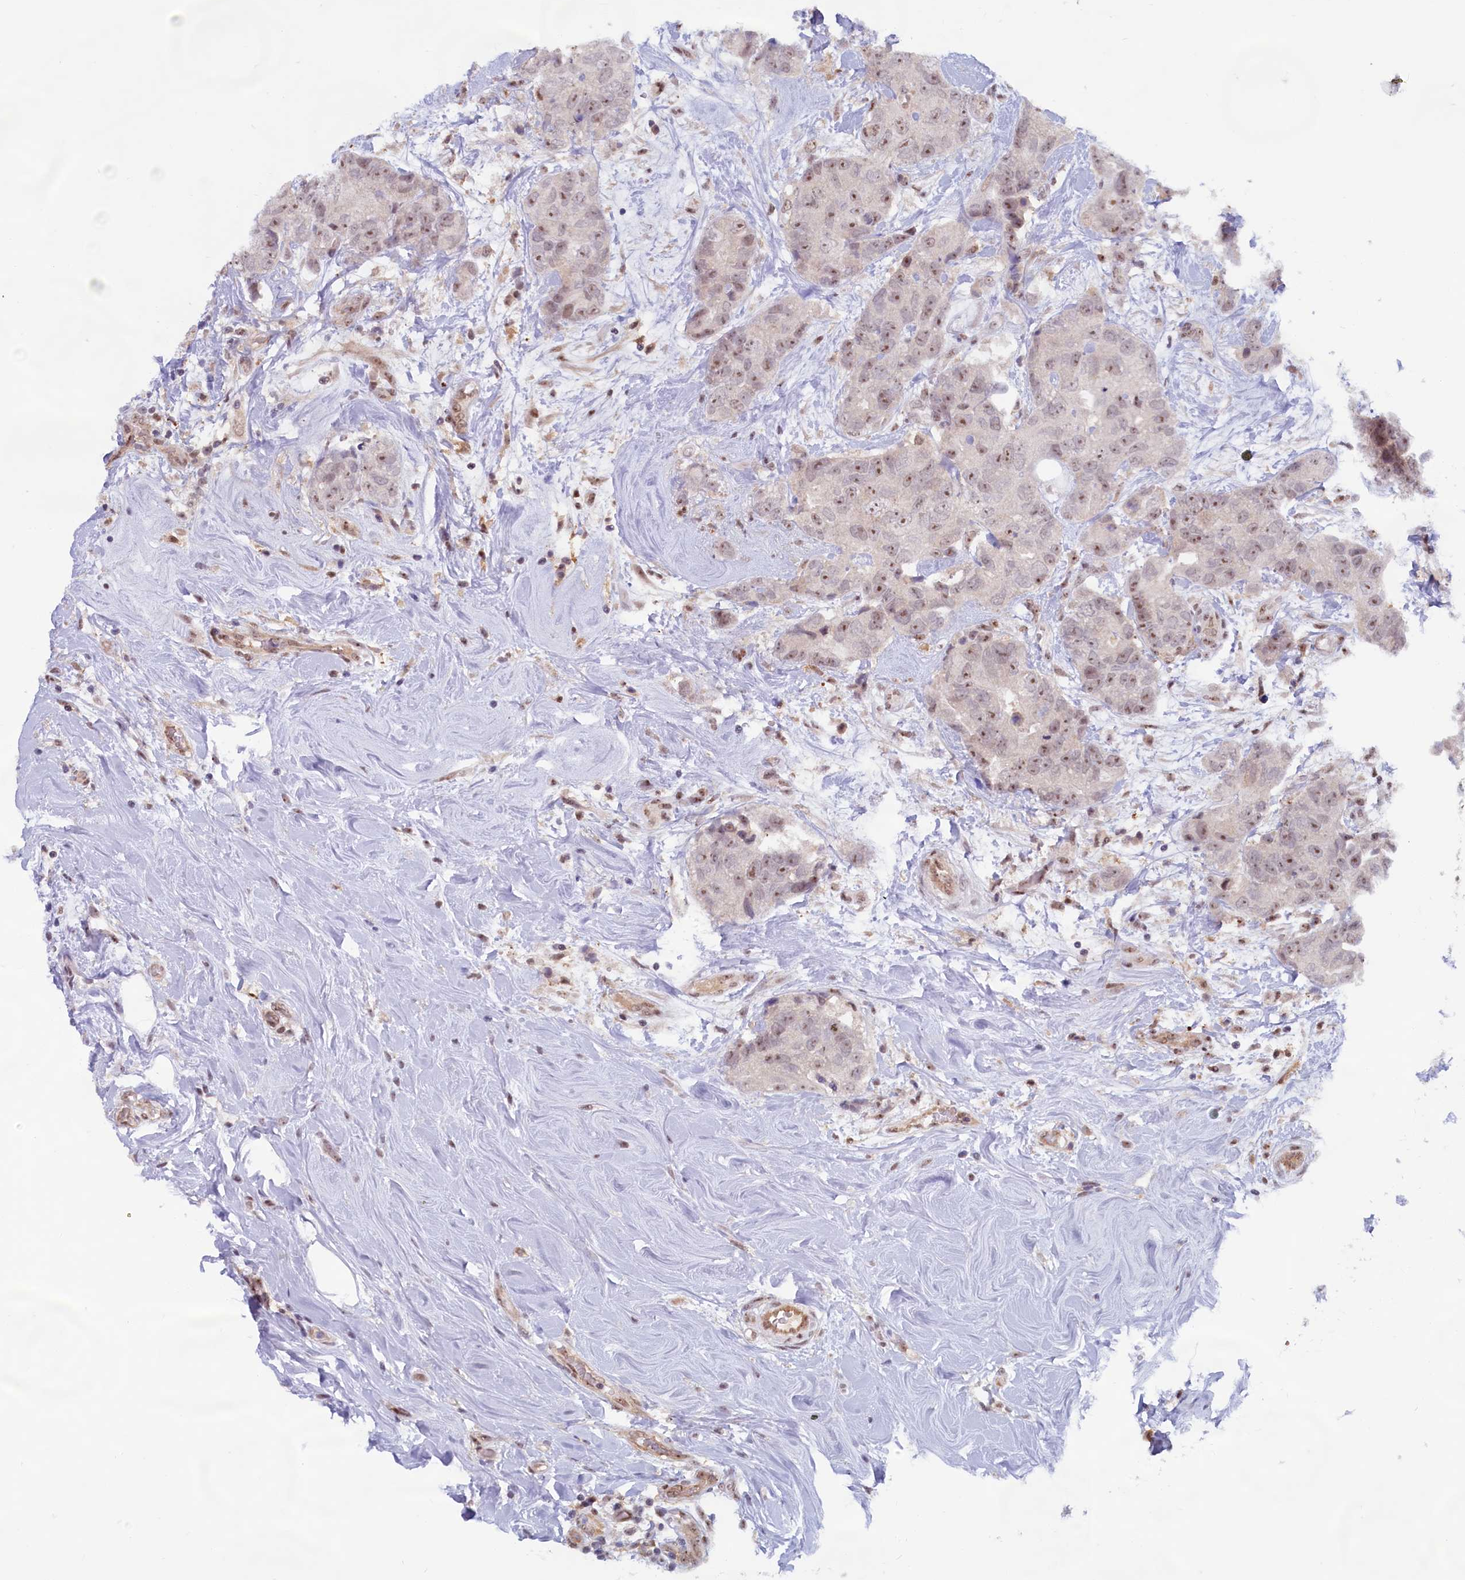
{"staining": {"intensity": "moderate", "quantity": "25%-75%", "location": "nuclear"}, "tissue": "breast cancer", "cell_type": "Tumor cells", "image_type": "cancer", "snomed": [{"axis": "morphology", "description": "Duct carcinoma"}, {"axis": "topography", "description": "Breast"}], "caption": "IHC (DAB (3,3'-diaminobenzidine)) staining of human infiltrating ductal carcinoma (breast) displays moderate nuclear protein expression in approximately 25%-75% of tumor cells. The staining is performed using DAB (3,3'-diaminobenzidine) brown chromogen to label protein expression. The nuclei are counter-stained blue using hematoxylin.", "gene": "C1D", "patient": {"sex": "female", "age": 62}}